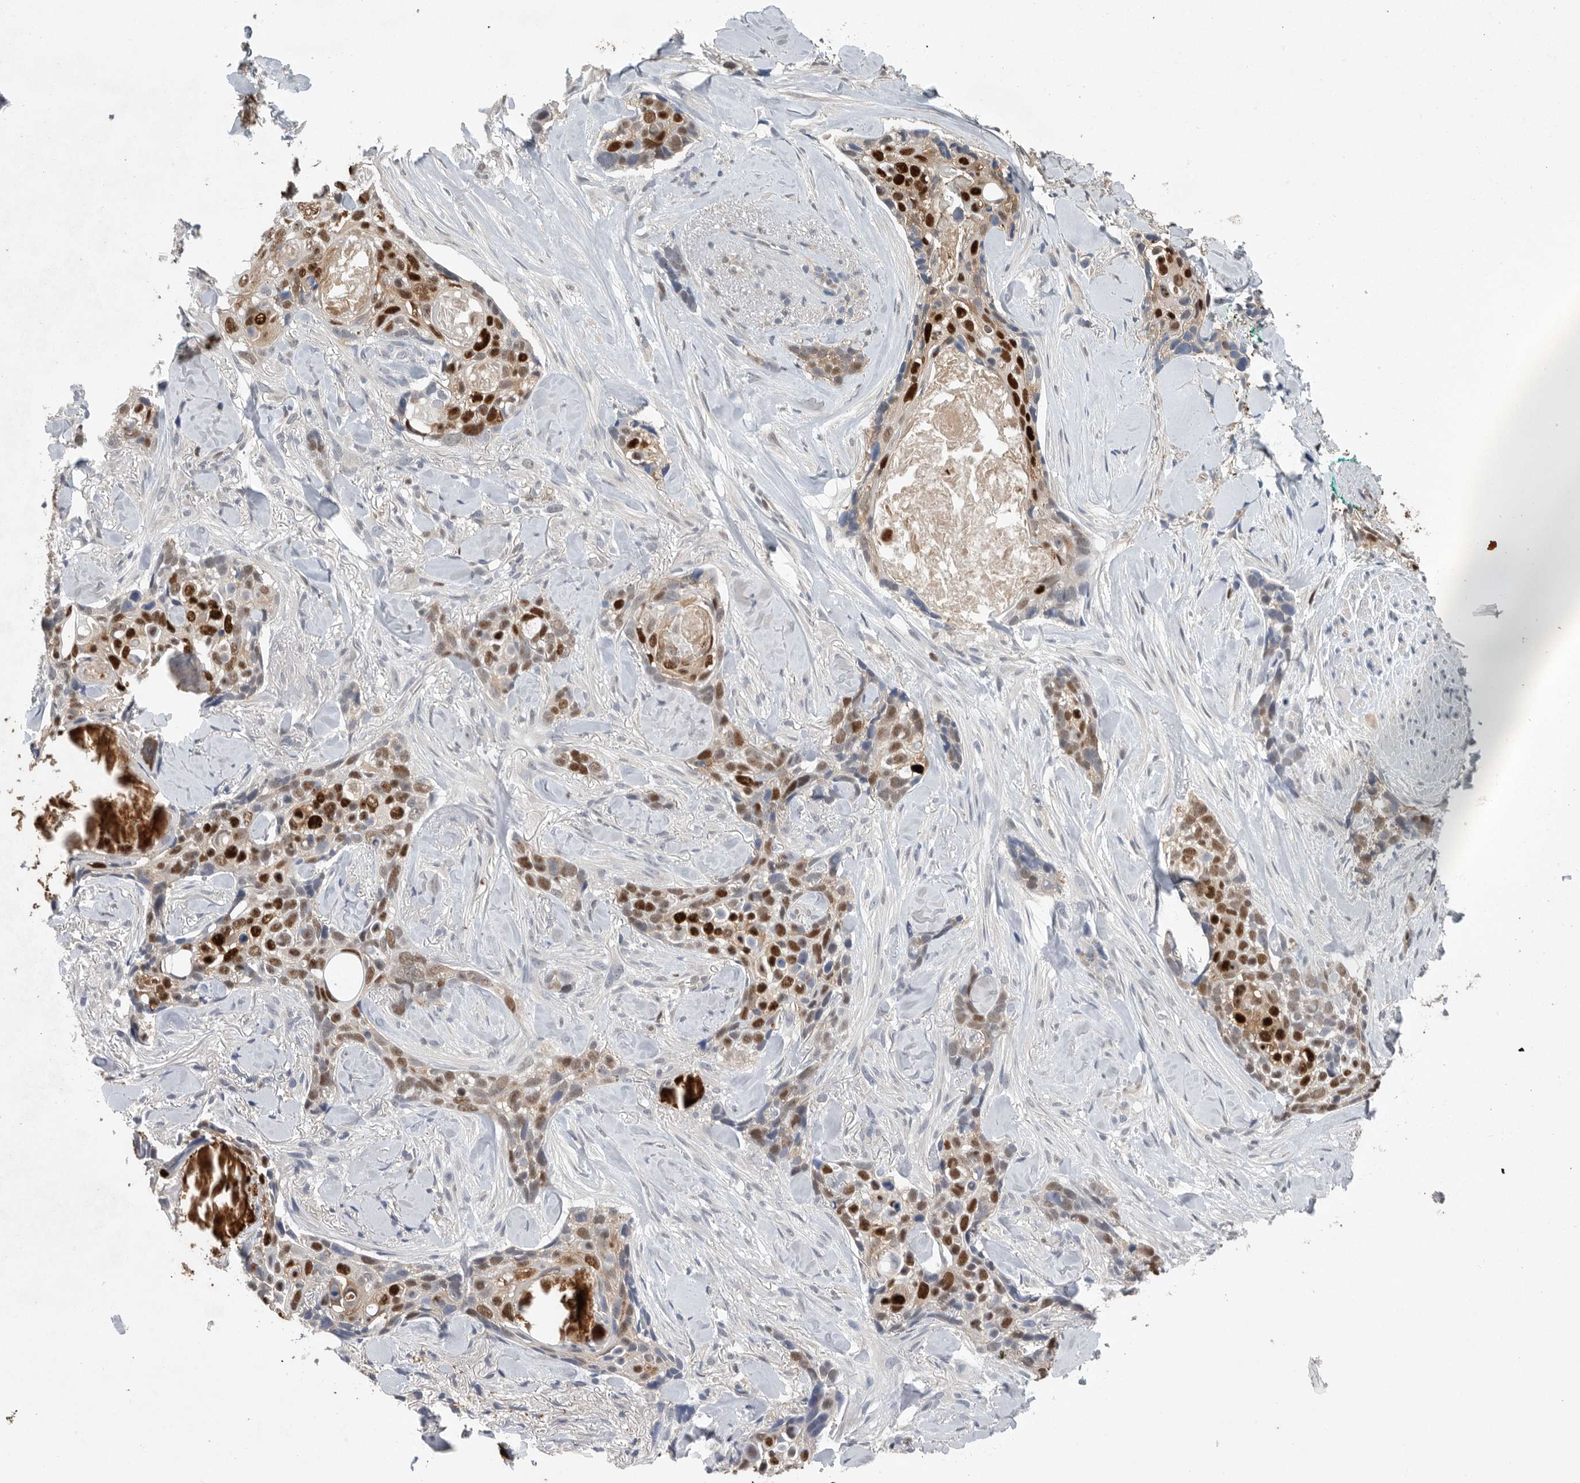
{"staining": {"intensity": "strong", "quantity": ">75%", "location": "nuclear"}, "tissue": "skin cancer", "cell_type": "Tumor cells", "image_type": "cancer", "snomed": [{"axis": "morphology", "description": "Basal cell carcinoma"}, {"axis": "topography", "description": "Skin"}], "caption": "This photomicrograph demonstrates immunohistochemistry staining of human skin cancer, with high strong nuclear staining in about >75% of tumor cells.", "gene": "PDCD4", "patient": {"sex": "female", "age": 82}}